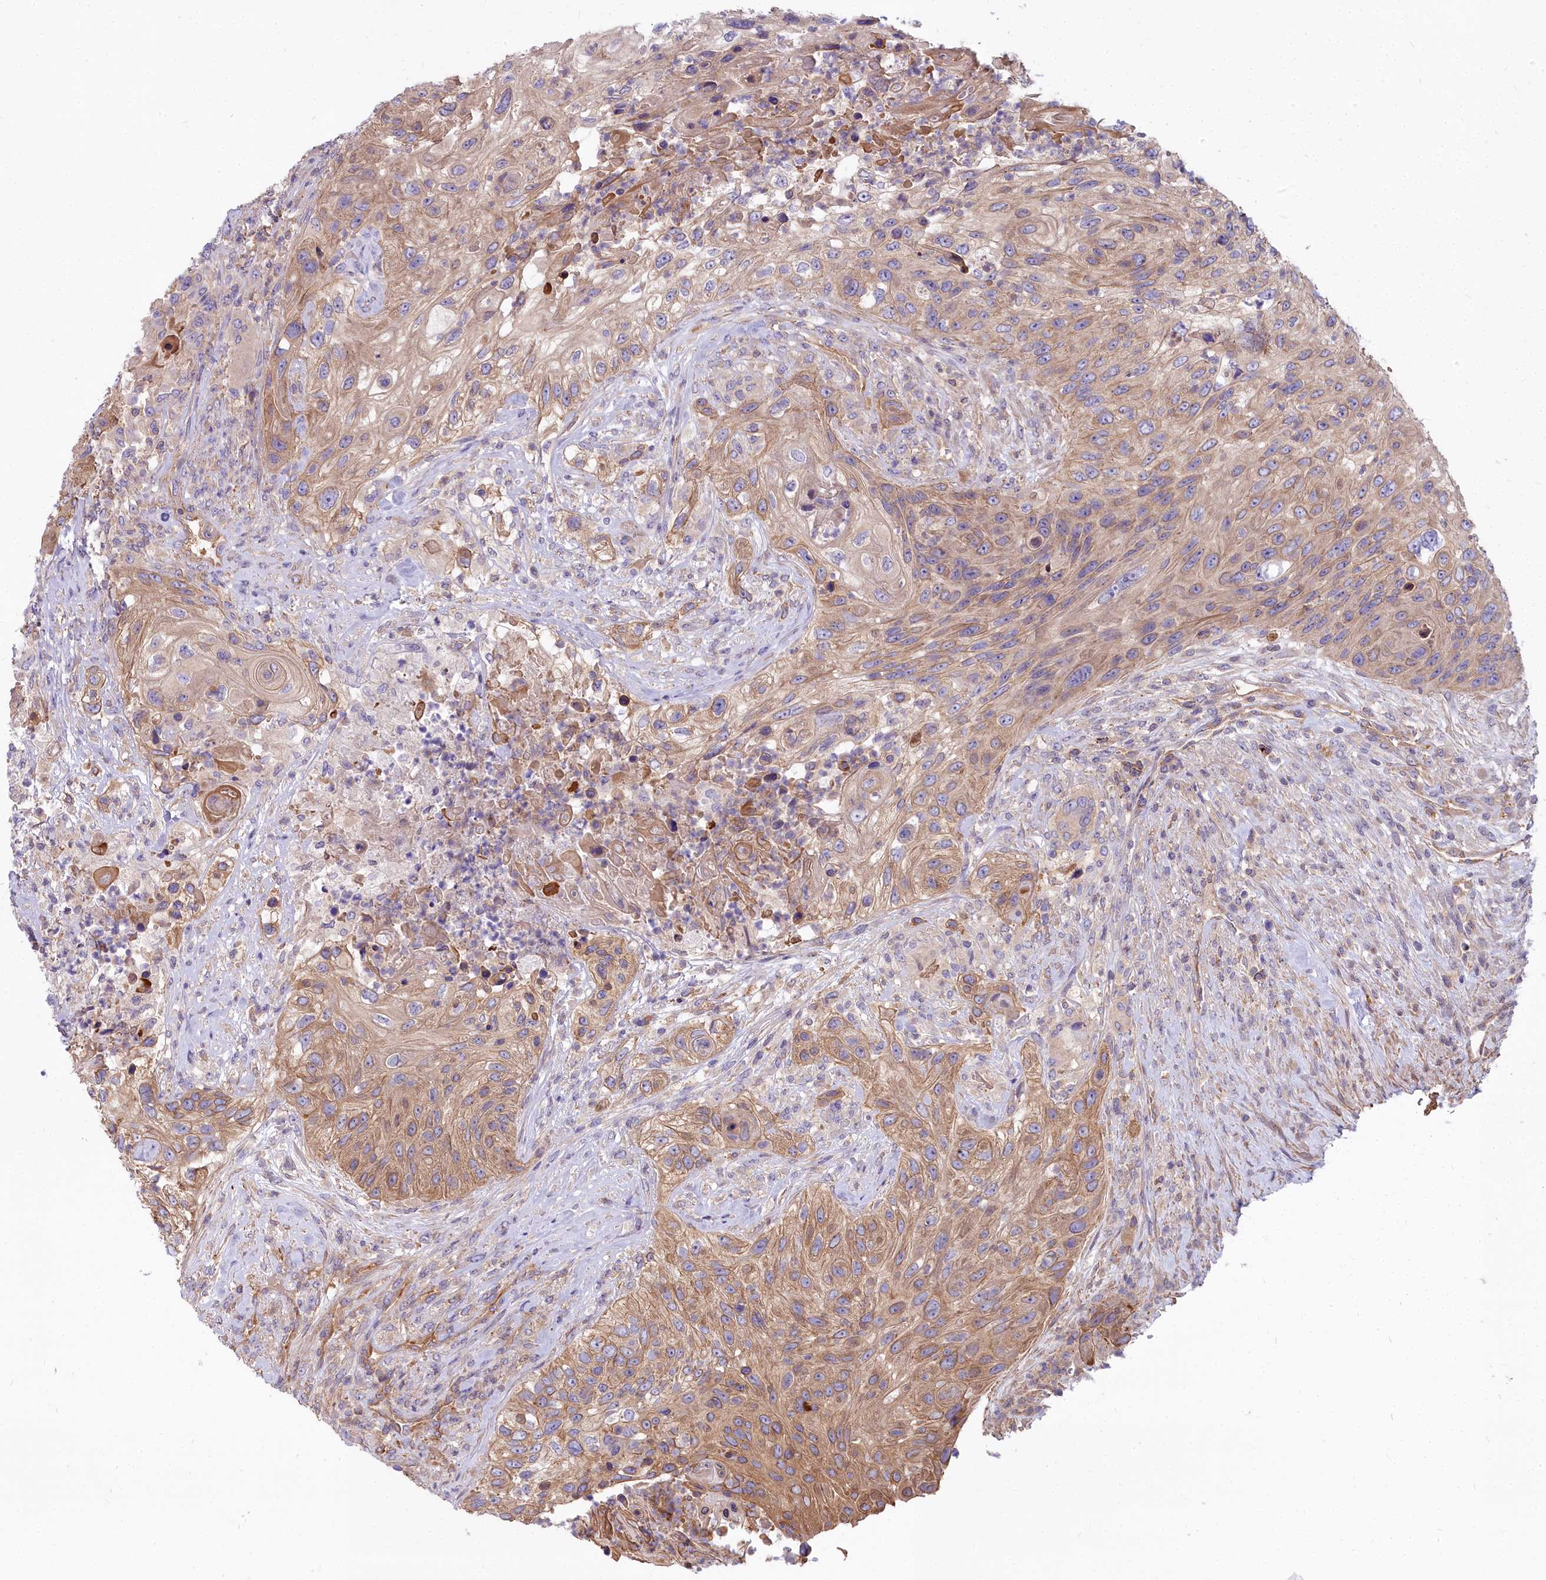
{"staining": {"intensity": "moderate", "quantity": ">75%", "location": "cytoplasmic/membranous"}, "tissue": "urothelial cancer", "cell_type": "Tumor cells", "image_type": "cancer", "snomed": [{"axis": "morphology", "description": "Urothelial carcinoma, High grade"}, {"axis": "topography", "description": "Urinary bladder"}], "caption": "Moderate cytoplasmic/membranous staining is identified in about >75% of tumor cells in urothelial cancer.", "gene": "HLA-DOA", "patient": {"sex": "female", "age": 60}}